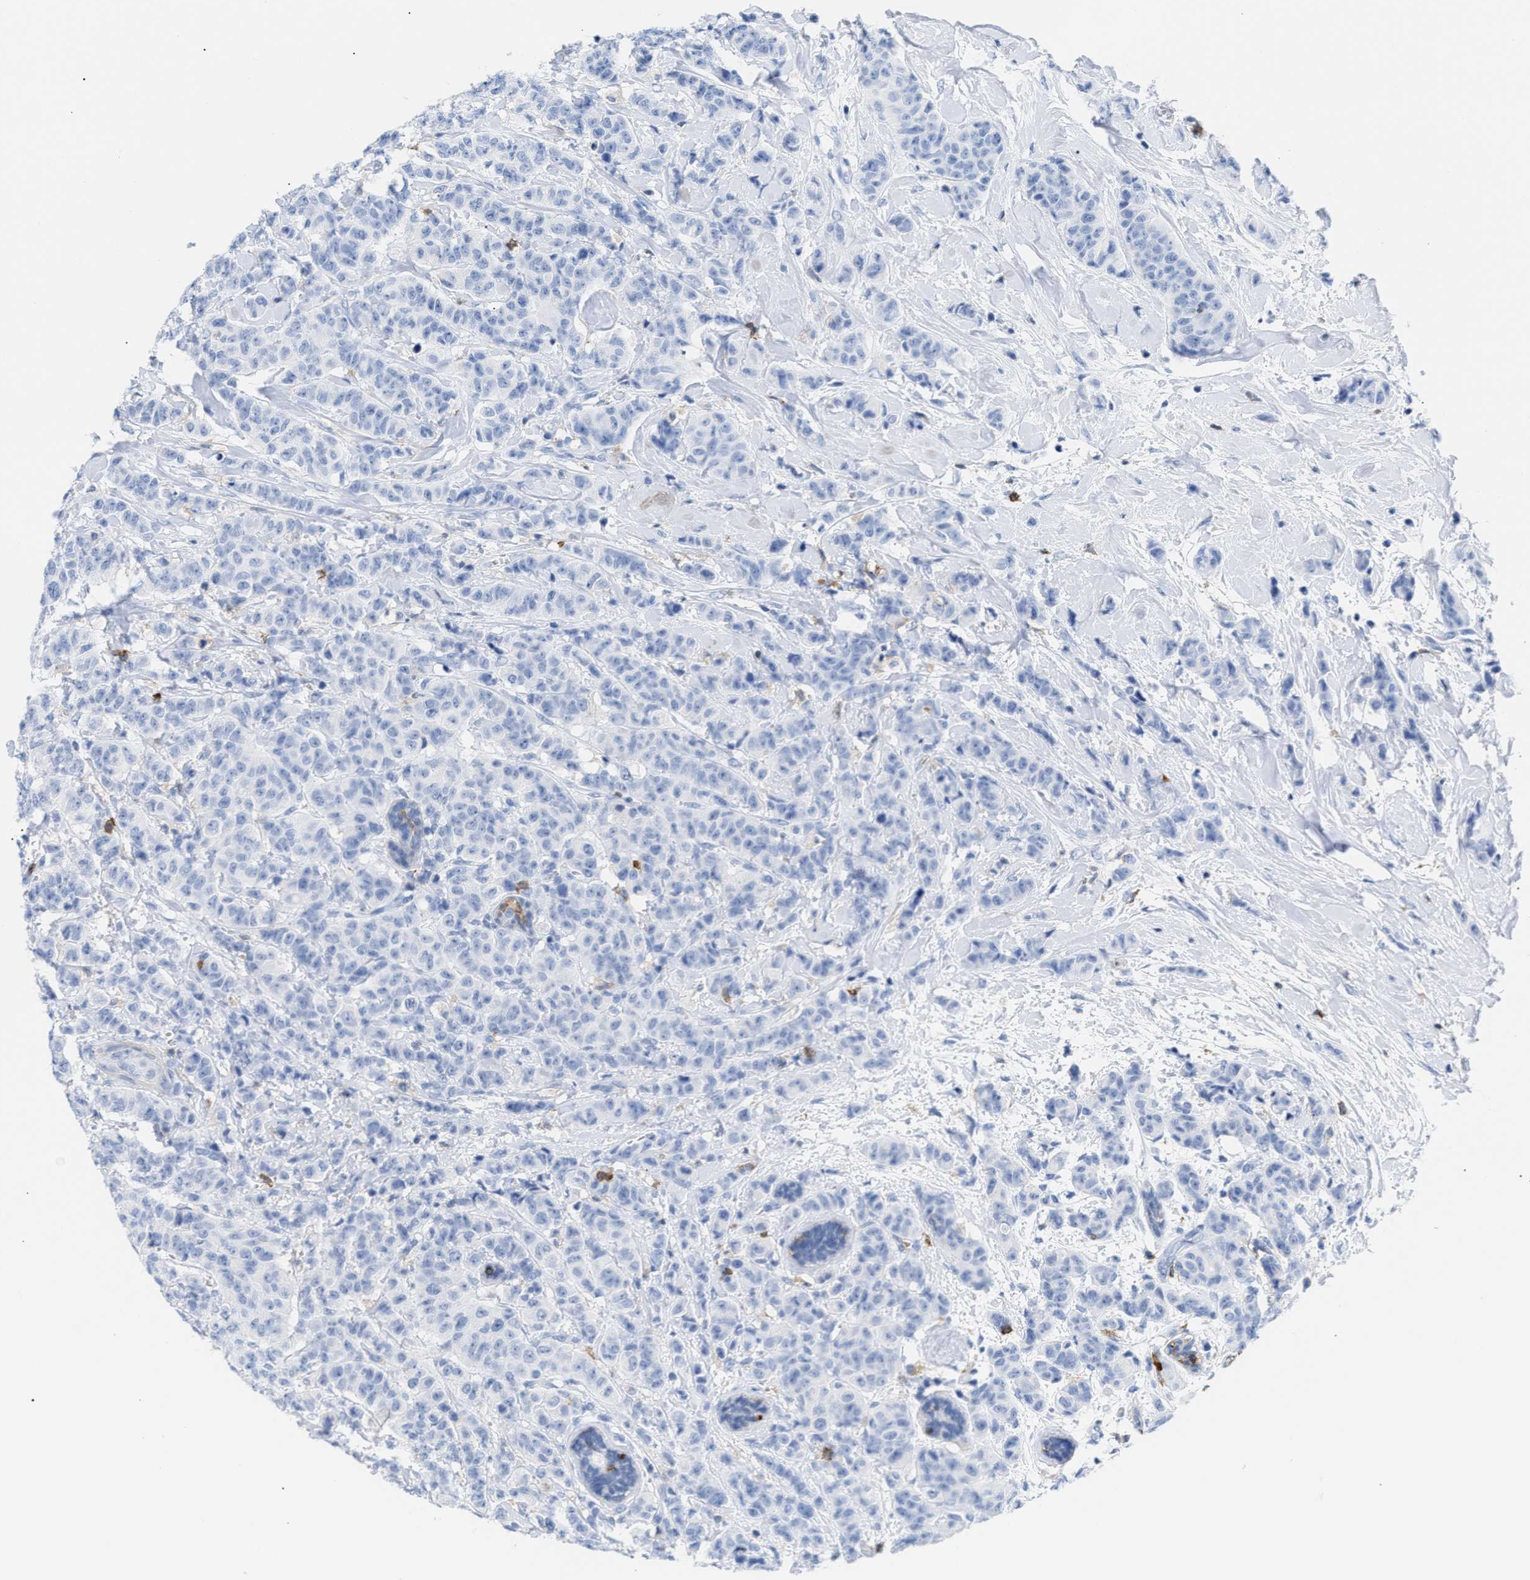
{"staining": {"intensity": "negative", "quantity": "none", "location": "none"}, "tissue": "breast cancer", "cell_type": "Tumor cells", "image_type": "cancer", "snomed": [{"axis": "morphology", "description": "Normal tissue, NOS"}, {"axis": "morphology", "description": "Duct carcinoma"}, {"axis": "topography", "description": "Breast"}], "caption": "This histopathology image is of breast cancer stained with immunohistochemistry (IHC) to label a protein in brown with the nuclei are counter-stained blue. There is no expression in tumor cells.", "gene": "LCP1", "patient": {"sex": "female", "age": 40}}